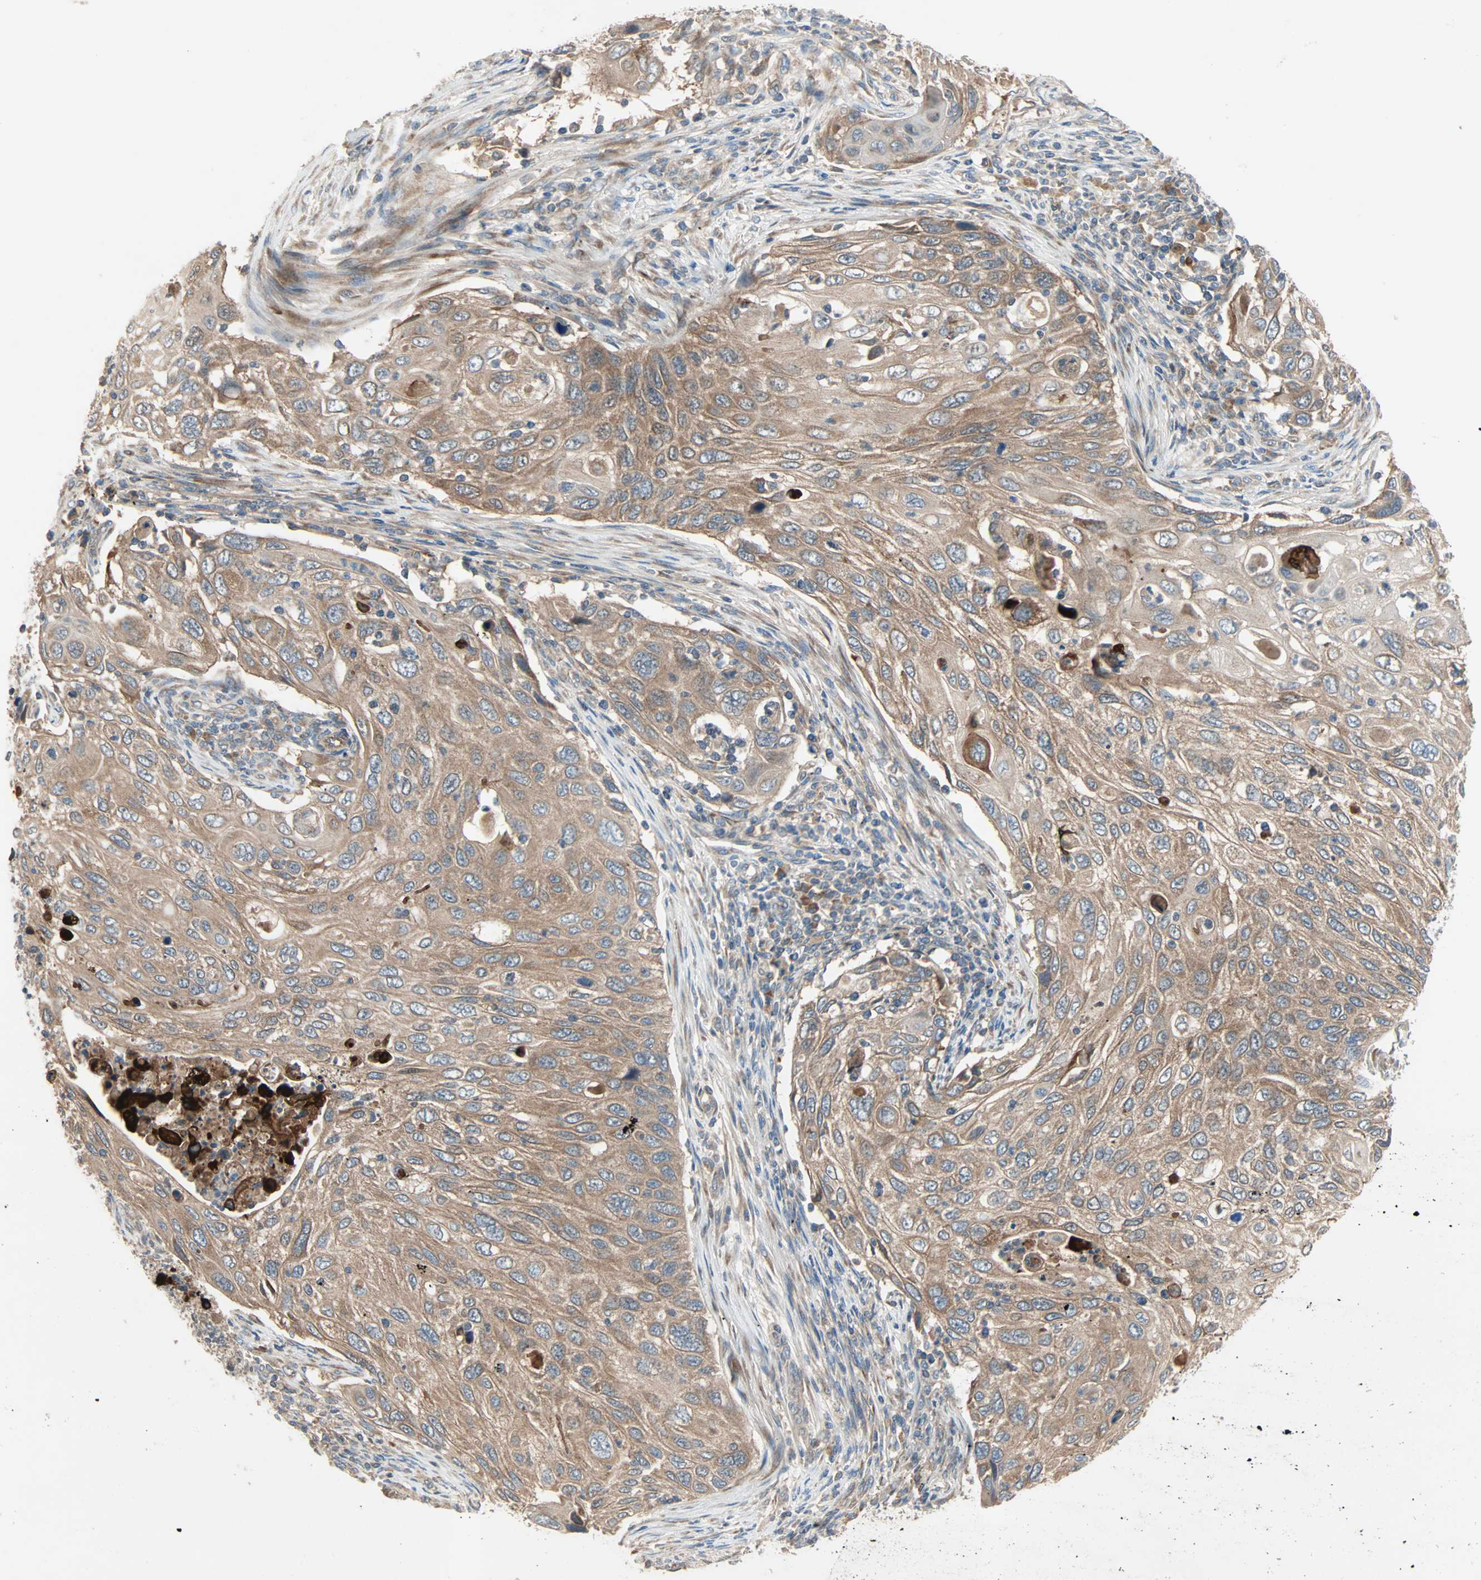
{"staining": {"intensity": "moderate", "quantity": ">75%", "location": "cytoplasmic/membranous"}, "tissue": "cervical cancer", "cell_type": "Tumor cells", "image_type": "cancer", "snomed": [{"axis": "morphology", "description": "Squamous cell carcinoma, NOS"}, {"axis": "topography", "description": "Cervix"}], "caption": "DAB (3,3'-diaminobenzidine) immunohistochemical staining of cervical cancer (squamous cell carcinoma) demonstrates moderate cytoplasmic/membranous protein positivity in approximately >75% of tumor cells.", "gene": "XYLT1", "patient": {"sex": "female", "age": 70}}